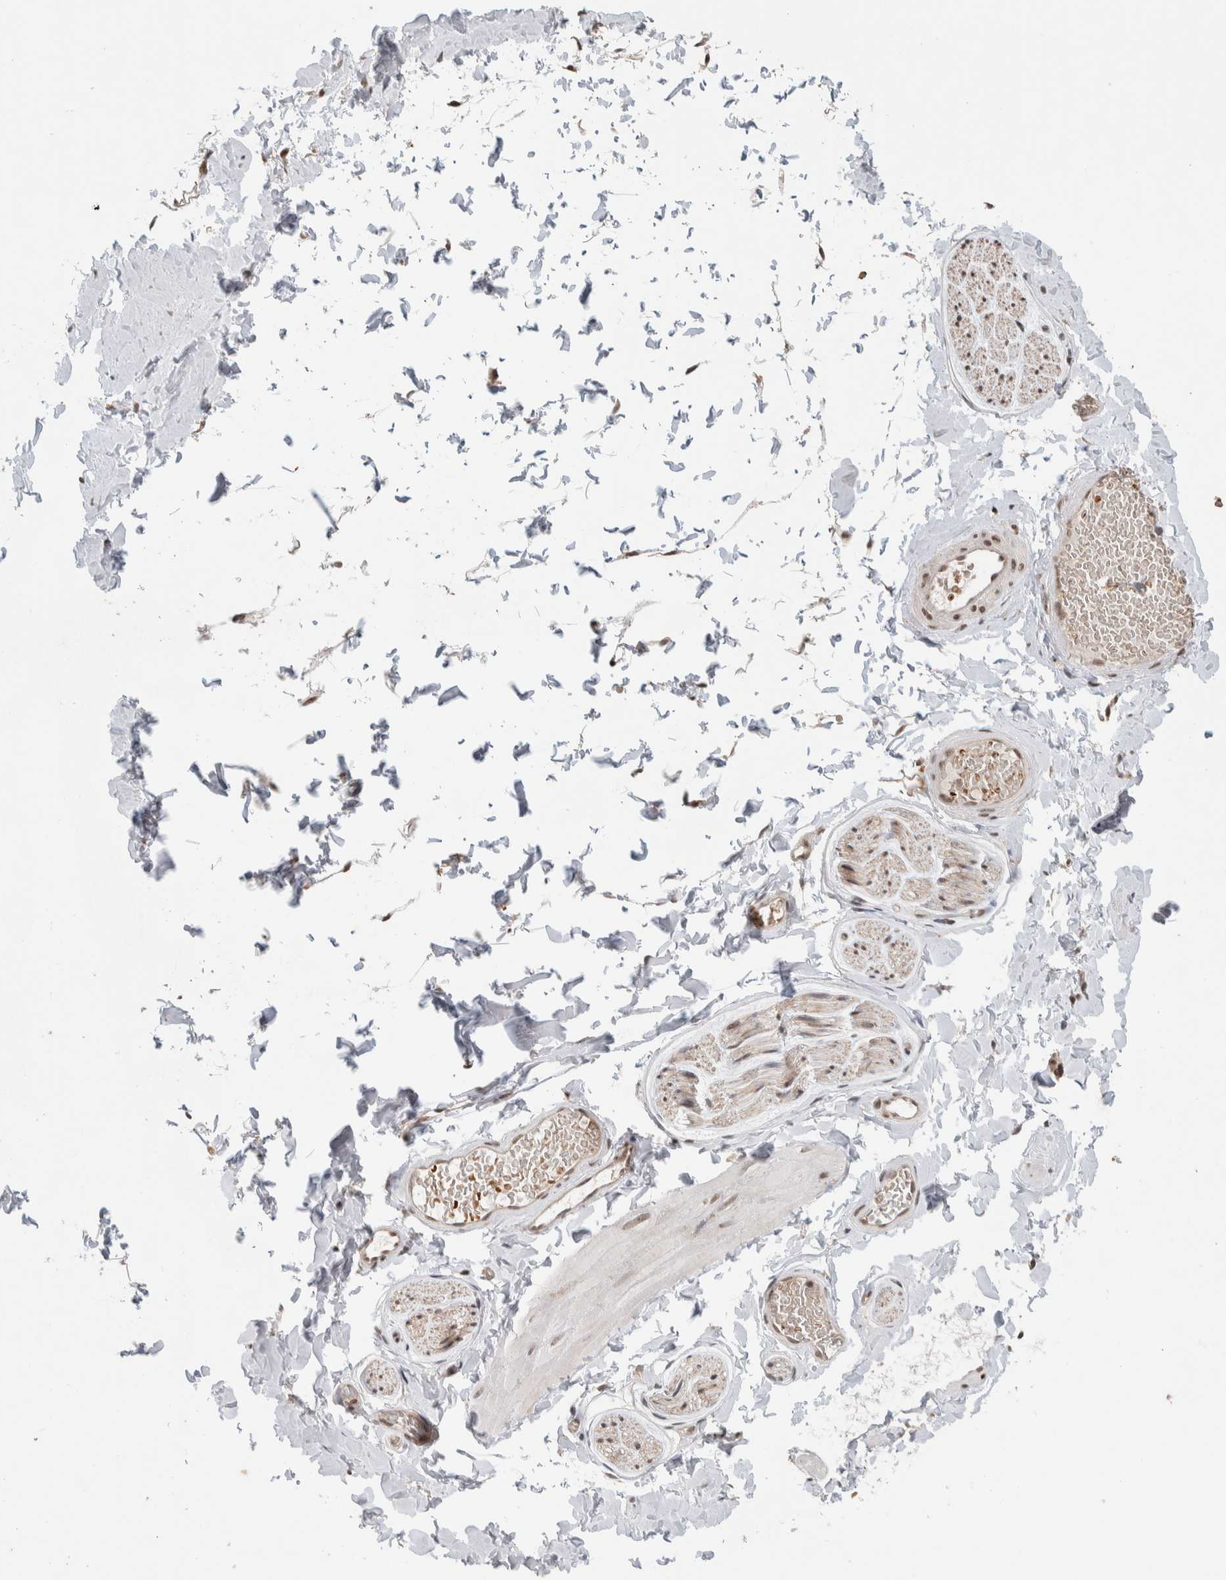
{"staining": {"intensity": "weak", "quantity": ">75%", "location": "cytoplasmic/membranous"}, "tissue": "adipose tissue", "cell_type": "Adipocytes", "image_type": "normal", "snomed": [{"axis": "morphology", "description": "Normal tissue, NOS"}, {"axis": "topography", "description": "Adipose tissue"}, {"axis": "topography", "description": "Vascular tissue"}, {"axis": "topography", "description": "Peripheral nerve tissue"}], "caption": "This is a micrograph of immunohistochemistry staining of unremarkable adipose tissue, which shows weak staining in the cytoplasmic/membranous of adipocytes.", "gene": "KCNK1", "patient": {"sex": "male", "age": 25}}